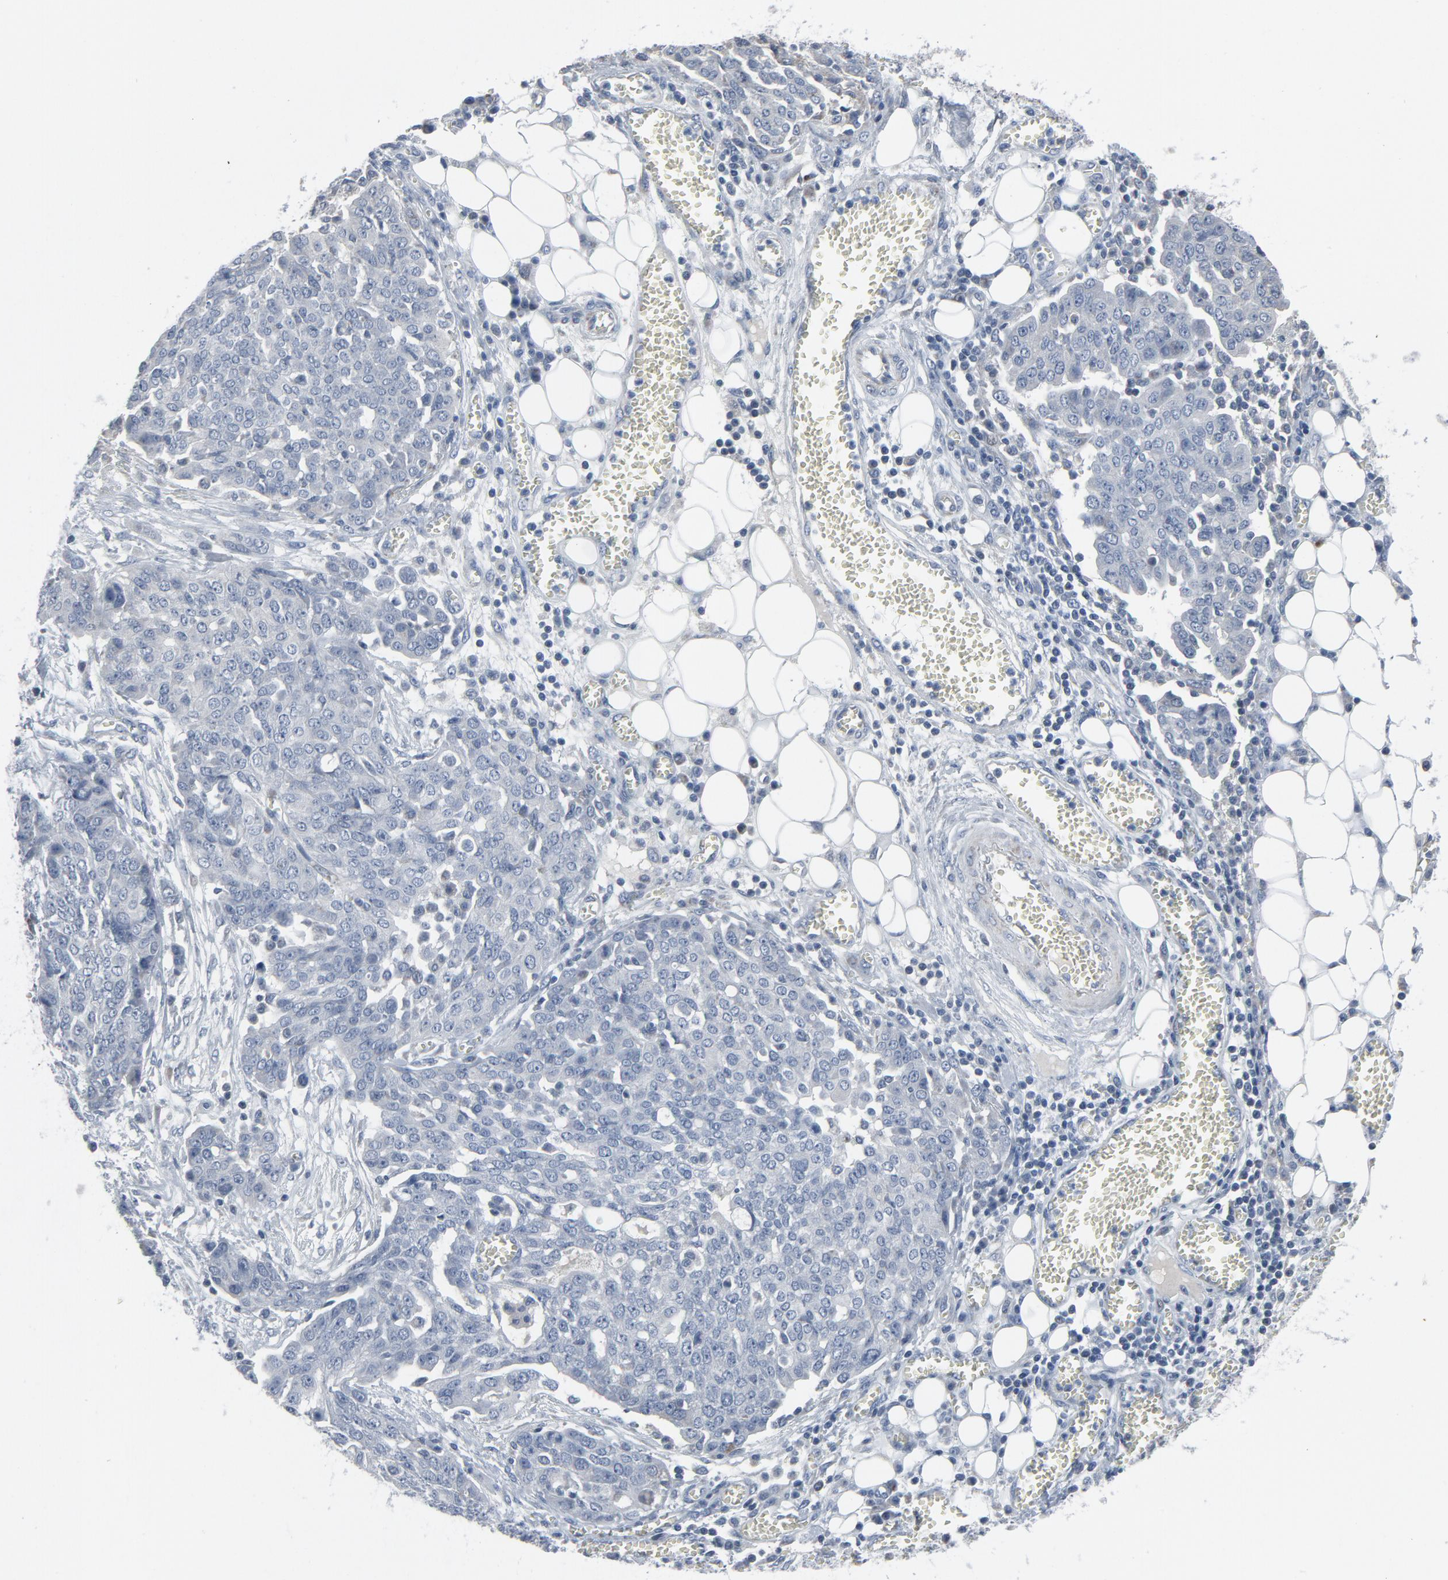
{"staining": {"intensity": "negative", "quantity": "none", "location": "none"}, "tissue": "ovarian cancer", "cell_type": "Tumor cells", "image_type": "cancer", "snomed": [{"axis": "morphology", "description": "Cystadenocarcinoma, serous, NOS"}, {"axis": "topography", "description": "Soft tissue"}, {"axis": "topography", "description": "Ovary"}], "caption": "High power microscopy photomicrograph of an IHC photomicrograph of serous cystadenocarcinoma (ovarian), revealing no significant staining in tumor cells. (Stains: DAB (3,3'-diaminobenzidine) immunohistochemistry with hematoxylin counter stain, Microscopy: brightfield microscopy at high magnification).", "gene": "GPX2", "patient": {"sex": "female", "age": 57}}